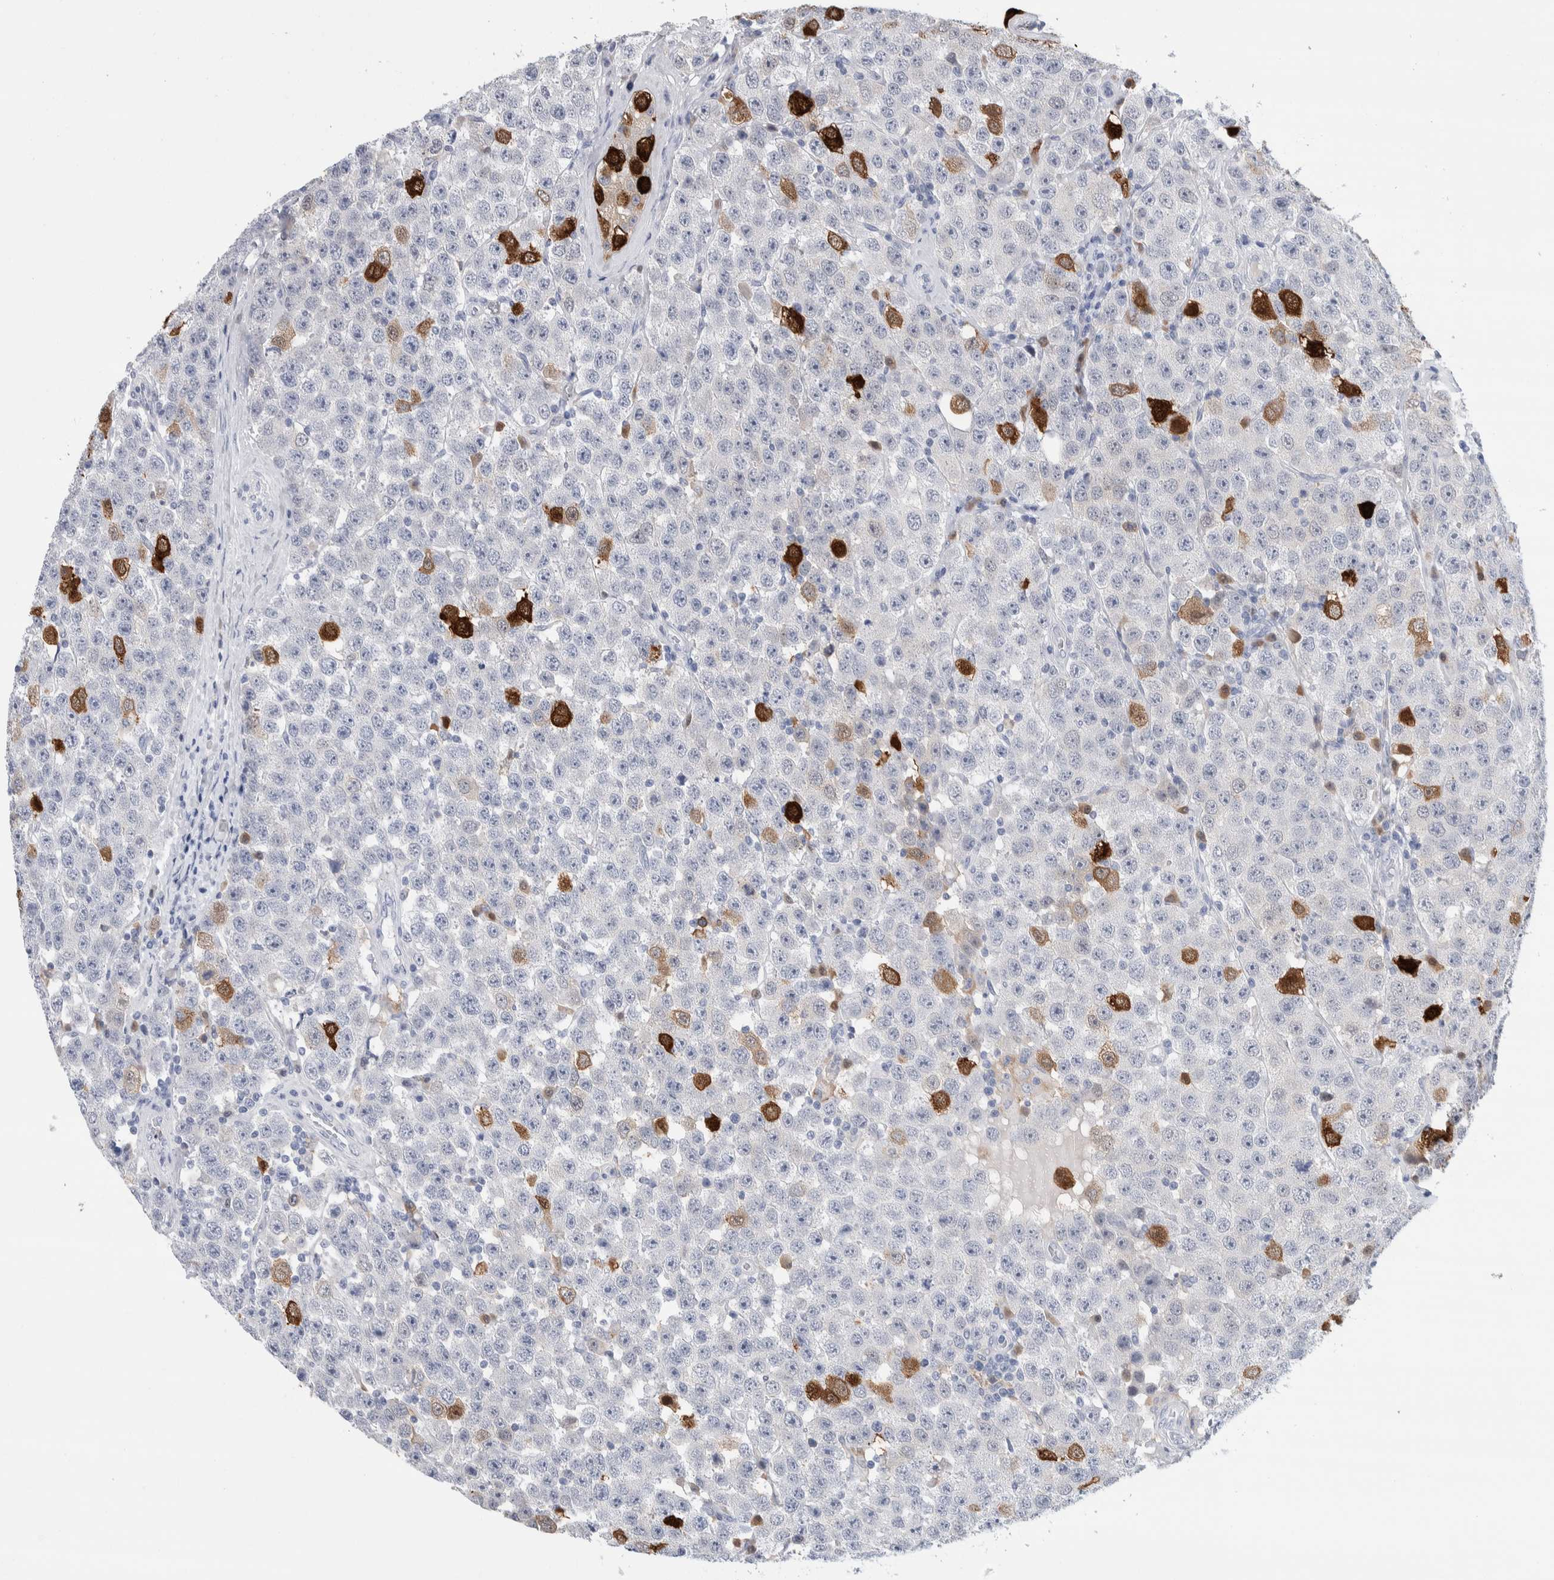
{"staining": {"intensity": "strong", "quantity": "<25%", "location": "cytoplasmic/membranous"}, "tissue": "testis cancer", "cell_type": "Tumor cells", "image_type": "cancer", "snomed": [{"axis": "morphology", "description": "Seminoma, NOS"}, {"axis": "morphology", "description": "Carcinoma, Embryonal, NOS"}, {"axis": "topography", "description": "Testis"}], "caption": "This is a histology image of immunohistochemistry (IHC) staining of embryonal carcinoma (testis), which shows strong positivity in the cytoplasmic/membranous of tumor cells.", "gene": "LURAP1L", "patient": {"sex": "male", "age": 28}}